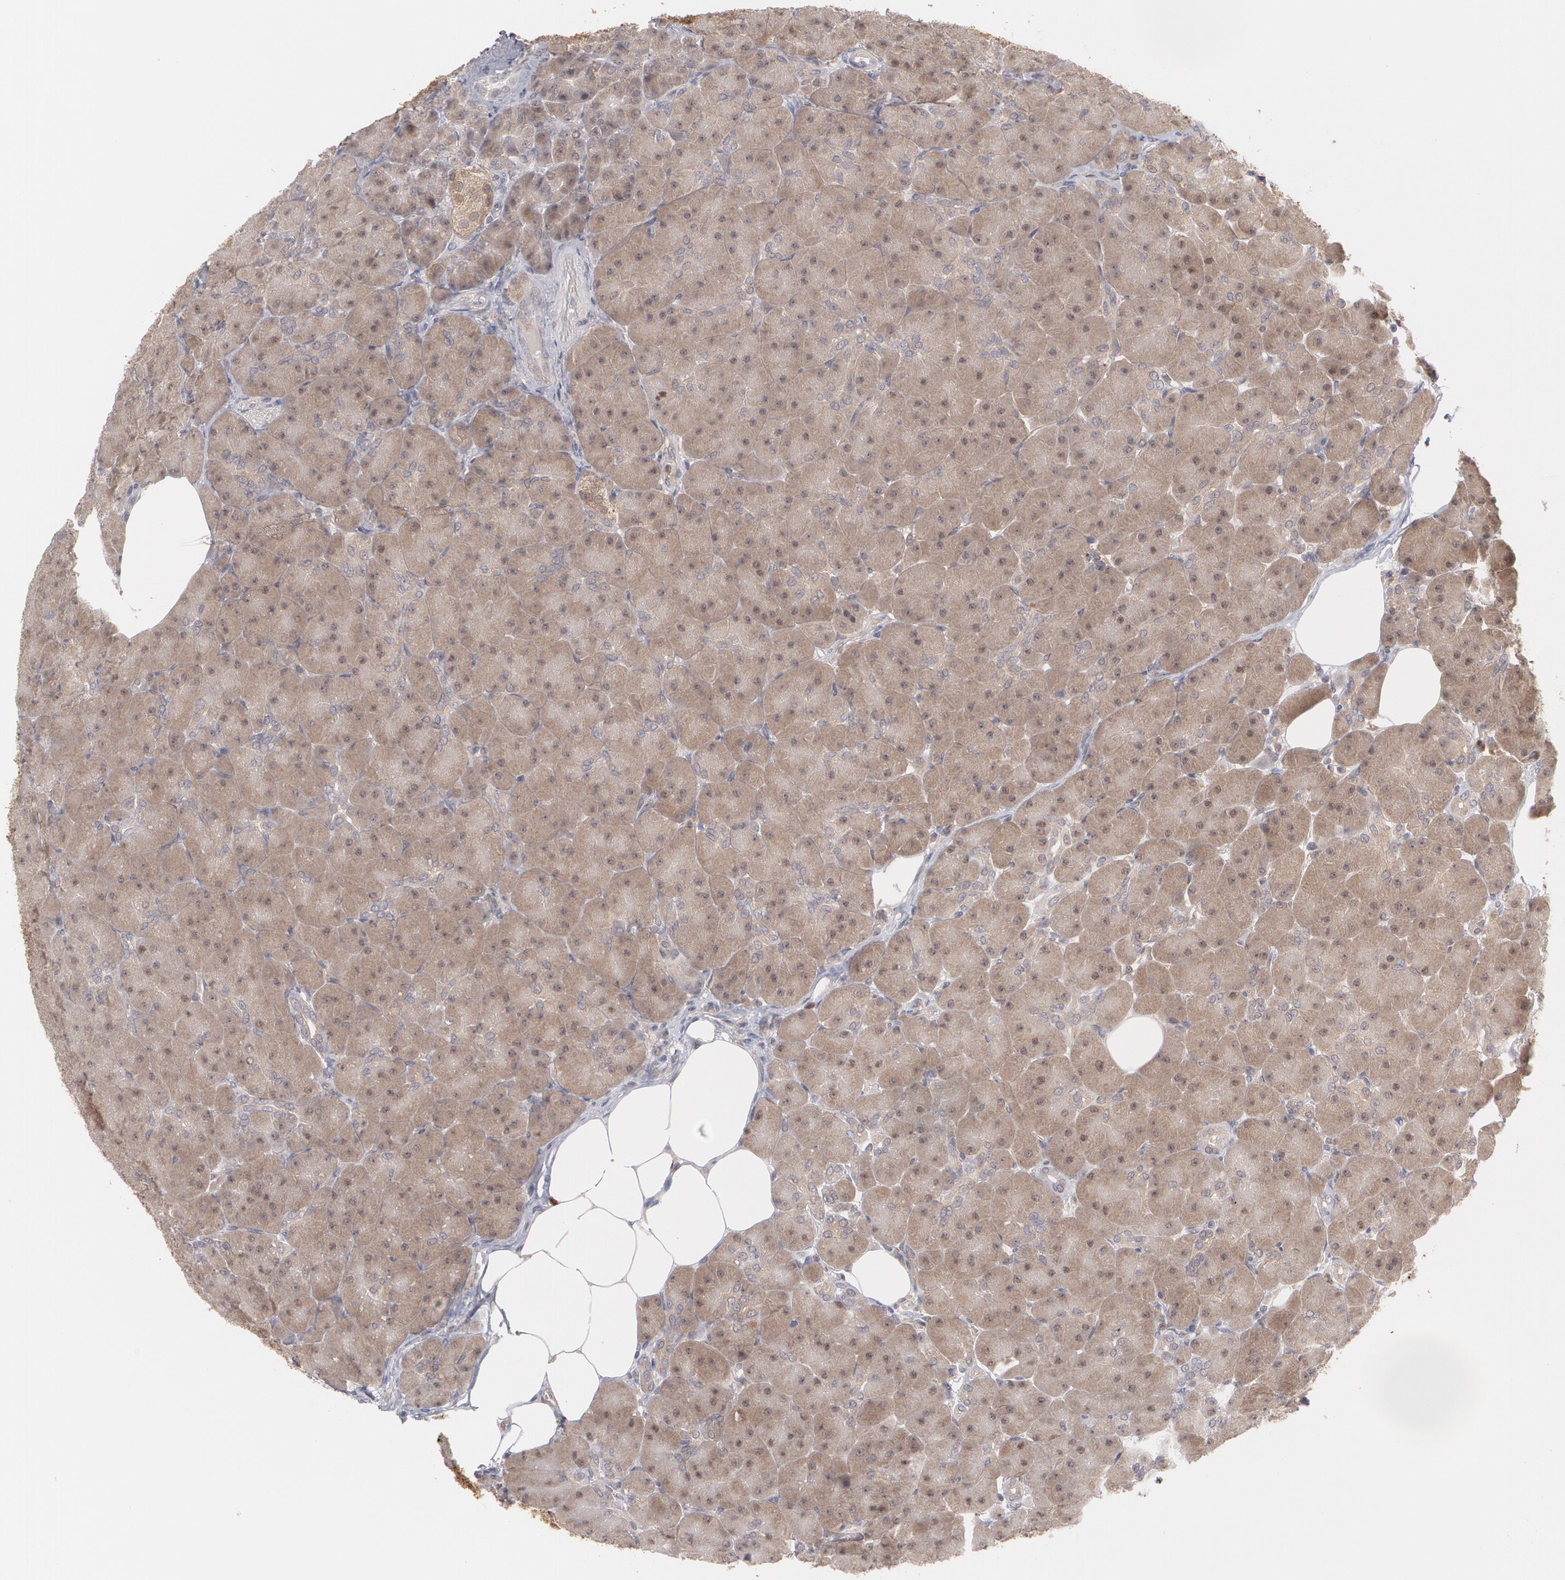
{"staining": {"intensity": "weak", "quantity": "25%-75%", "location": "cytoplasmic/membranous"}, "tissue": "pancreas", "cell_type": "Exocrine glandular cells", "image_type": "normal", "snomed": [{"axis": "morphology", "description": "Normal tissue, NOS"}, {"axis": "topography", "description": "Pancreas"}], "caption": "Immunohistochemistry histopathology image of normal pancreas: pancreas stained using IHC demonstrates low levels of weak protein expression localized specifically in the cytoplasmic/membranous of exocrine glandular cells, appearing as a cytoplasmic/membranous brown color.", "gene": "HTT", "patient": {"sex": "male", "age": 66}}